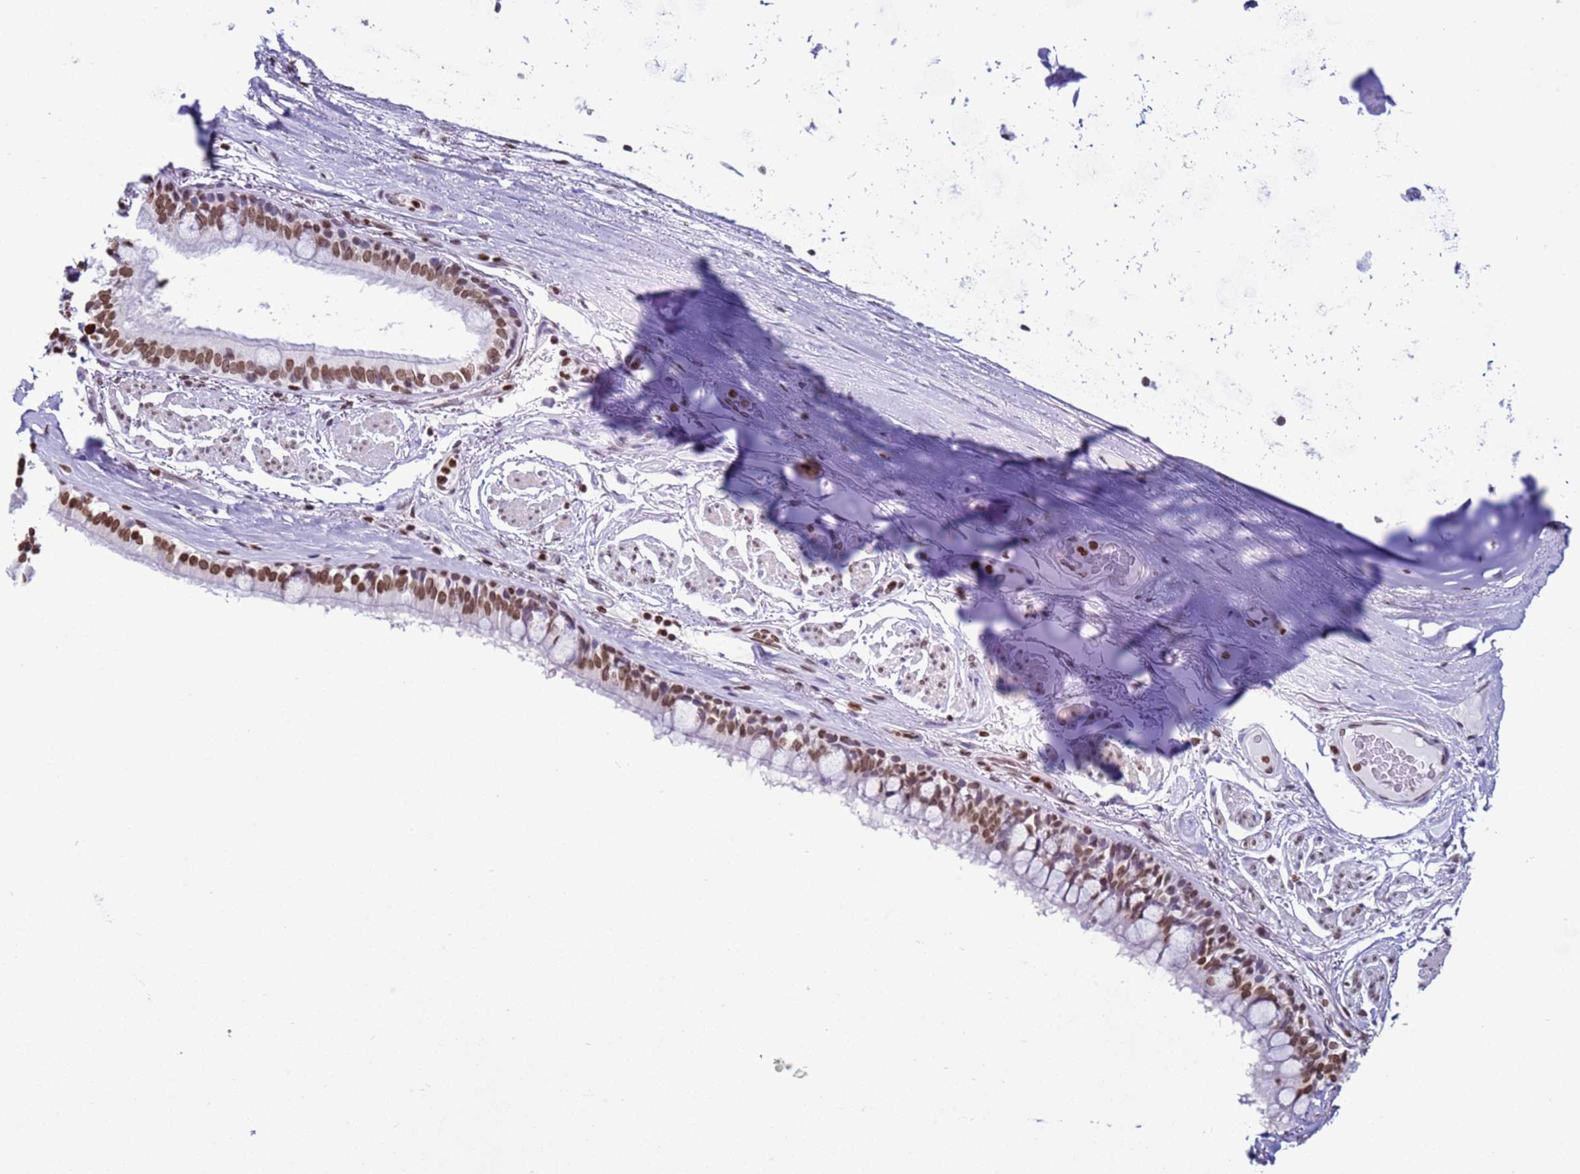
{"staining": {"intensity": "moderate", "quantity": ">75%", "location": "nuclear"}, "tissue": "bronchus", "cell_type": "Respiratory epithelial cells", "image_type": "normal", "snomed": [{"axis": "morphology", "description": "Normal tissue, NOS"}, {"axis": "topography", "description": "Bronchus"}], "caption": "Immunohistochemical staining of benign human bronchus reveals moderate nuclear protein staining in approximately >75% of respiratory epithelial cells. (brown staining indicates protein expression, while blue staining denotes nuclei).", "gene": "H4C11", "patient": {"sex": "male", "age": 70}}